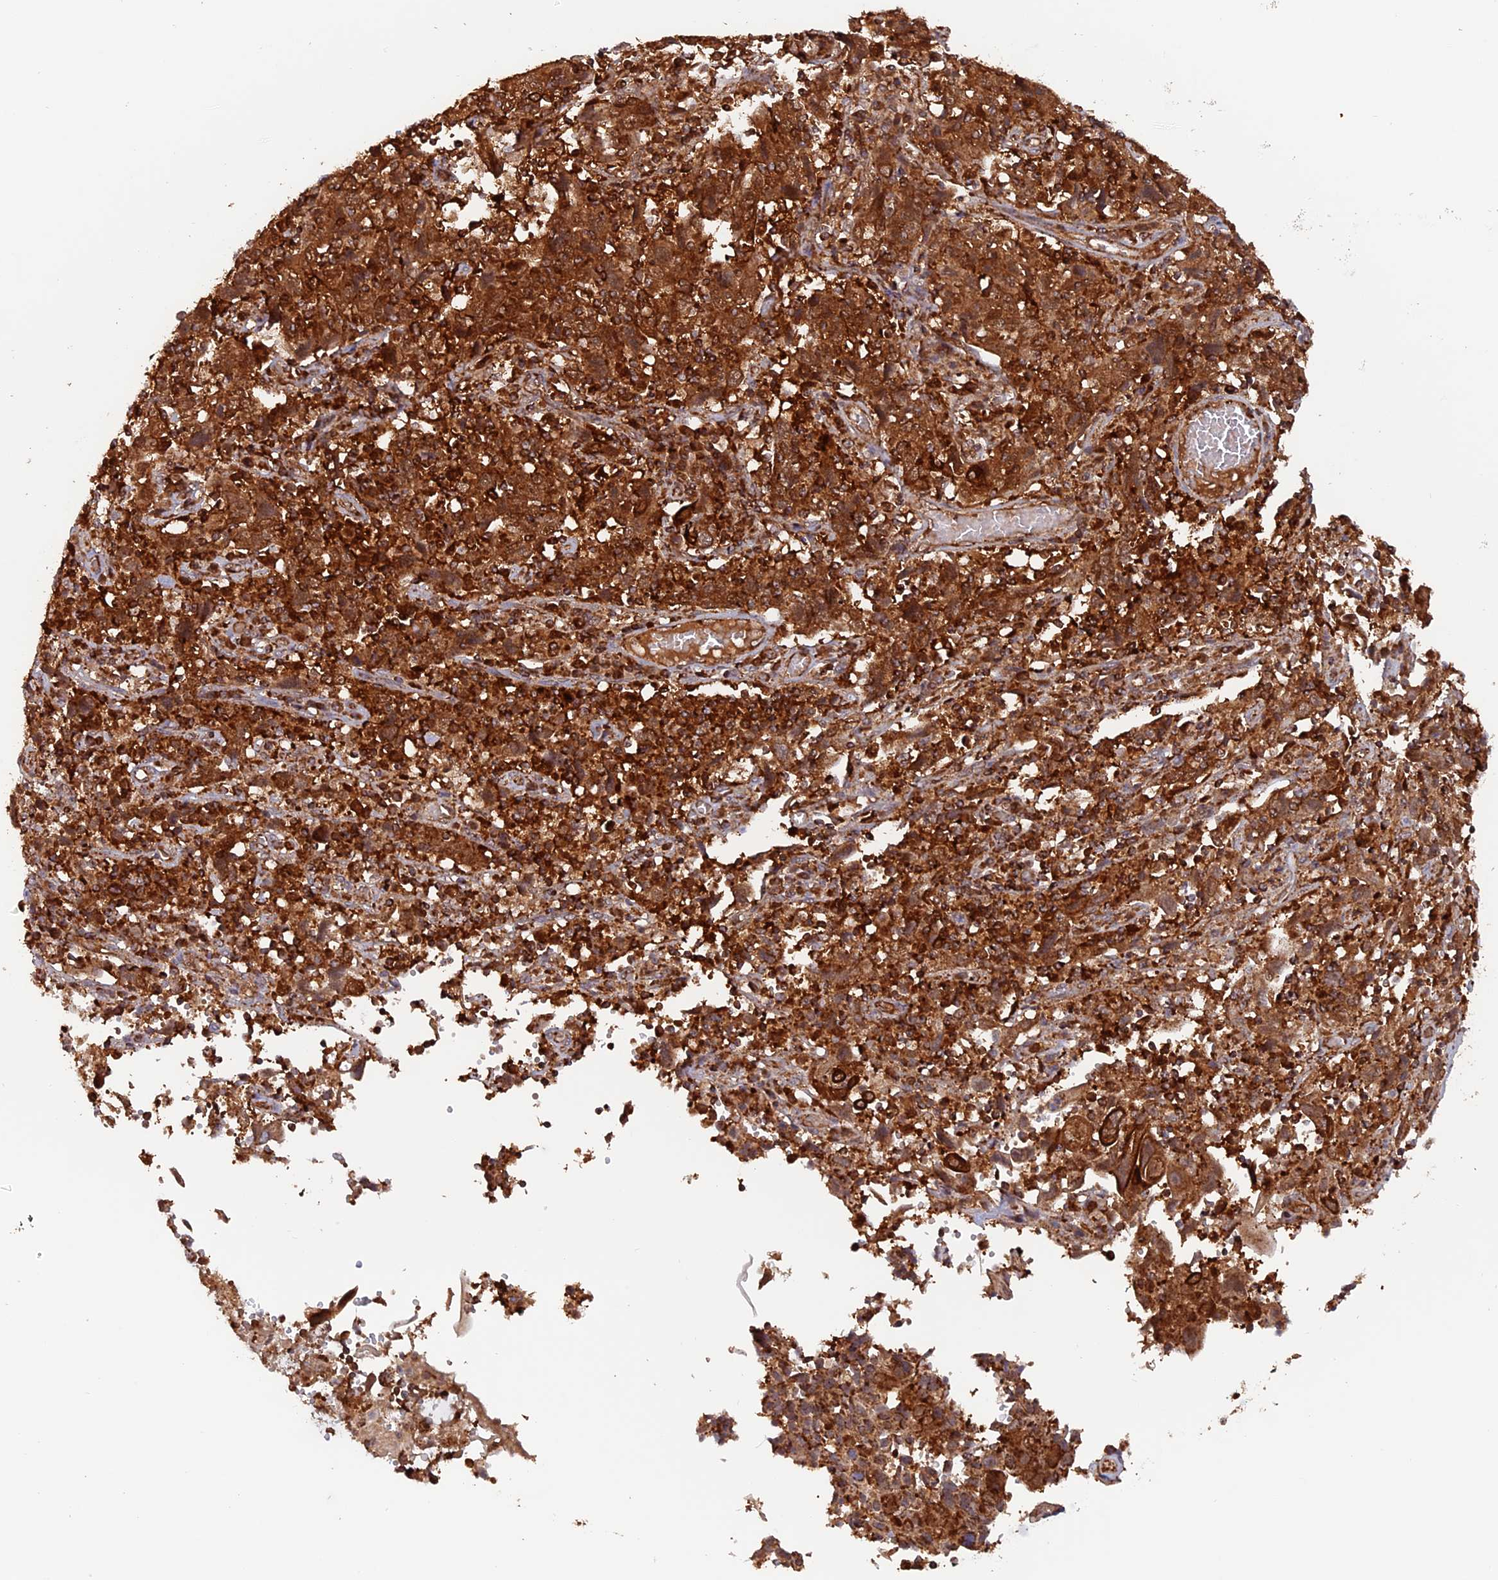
{"staining": {"intensity": "strong", "quantity": ">75%", "location": "cytoplasmic/membranous"}, "tissue": "cervical cancer", "cell_type": "Tumor cells", "image_type": "cancer", "snomed": [{"axis": "morphology", "description": "Squamous cell carcinoma, NOS"}, {"axis": "topography", "description": "Cervix"}], "caption": "Tumor cells display strong cytoplasmic/membranous positivity in approximately >75% of cells in cervical squamous cell carcinoma. The staining was performed using DAB (3,3'-diaminobenzidine), with brown indicating positive protein expression. Nuclei are stained blue with hematoxylin.", "gene": "DTYMK", "patient": {"sex": "female", "age": 46}}